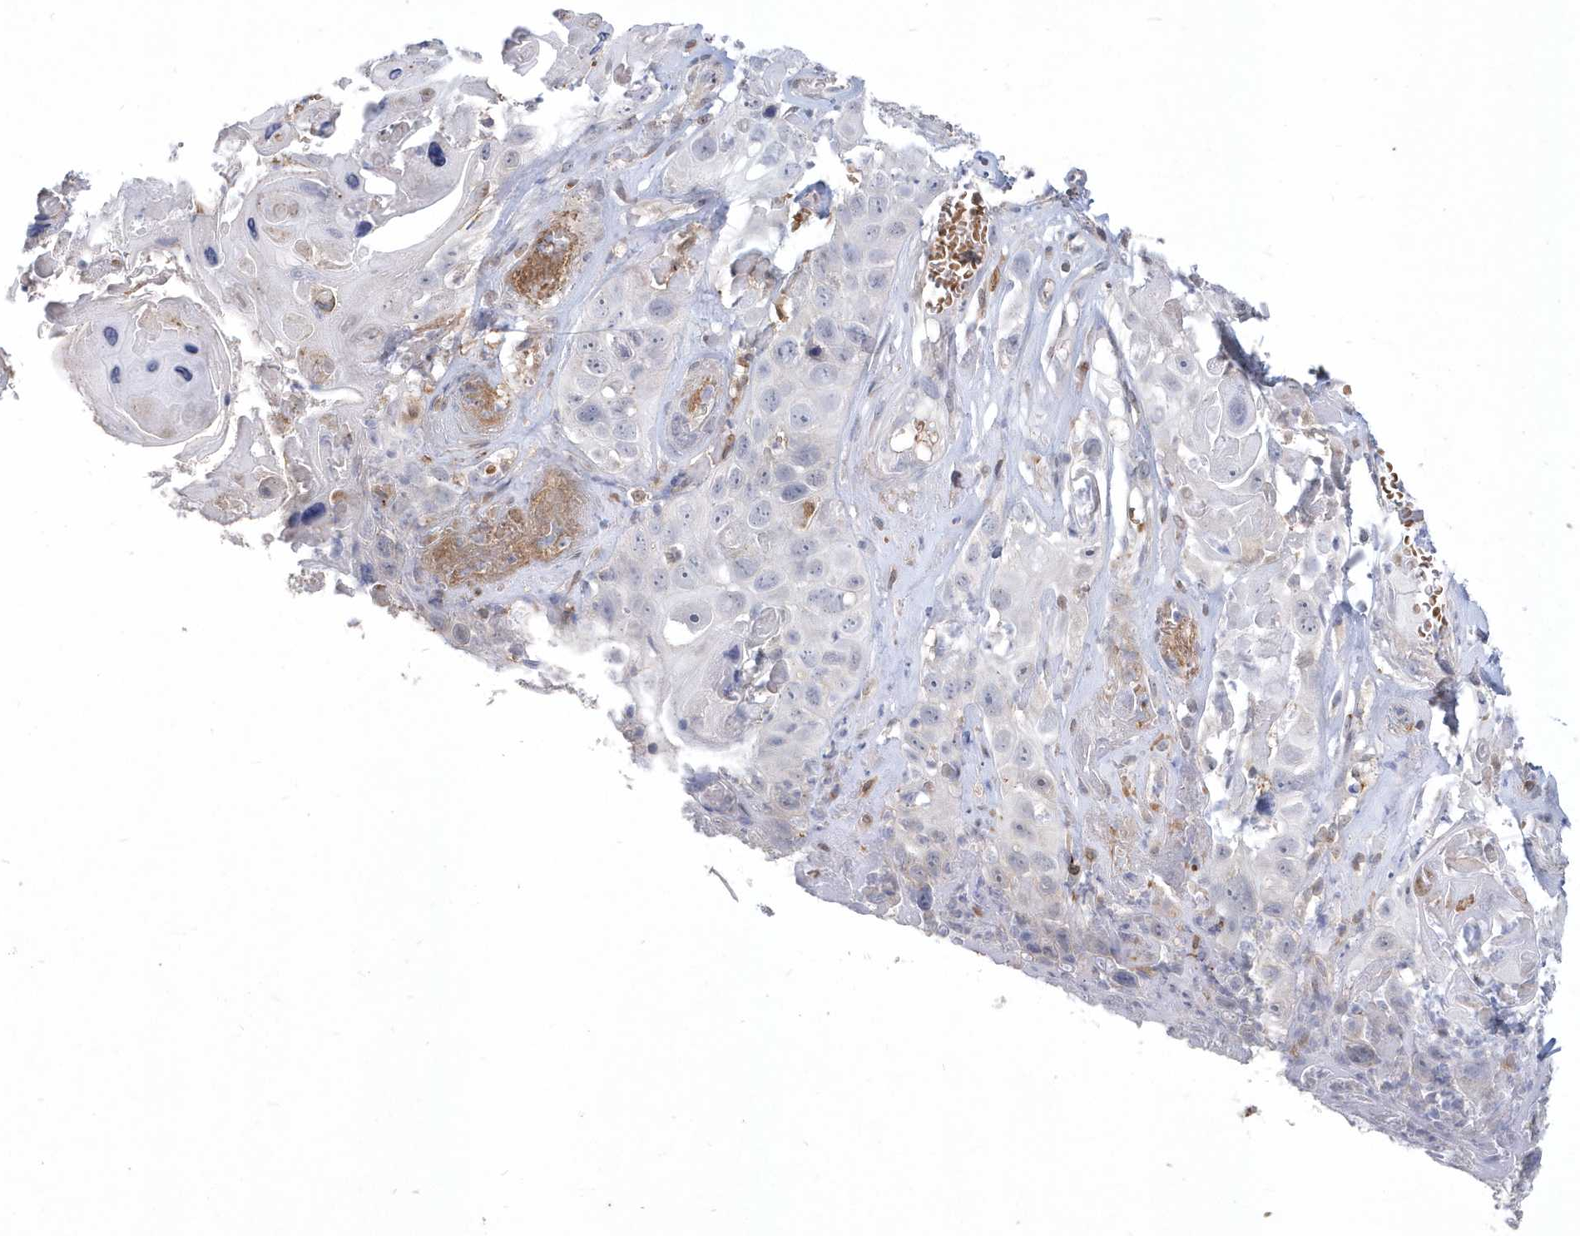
{"staining": {"intensity": "negative", "quantity": "none", "location": "none"}, "tissue": "skin cancer", "cell_type": "Tumor cells", "image_type": "cancer", "snomed": [{"axis": "morphology", "description": "Squamous cell carcinoma, NOS"}, {"axis": "topography", "description": "Skin"}], "caption": "The IHC histopathology image has no significant expression in tumor cells of skin squamous cell carcinoma tissue.", "gene": "TSPEAR", "patient": {"sex": "male", "age": 55}}